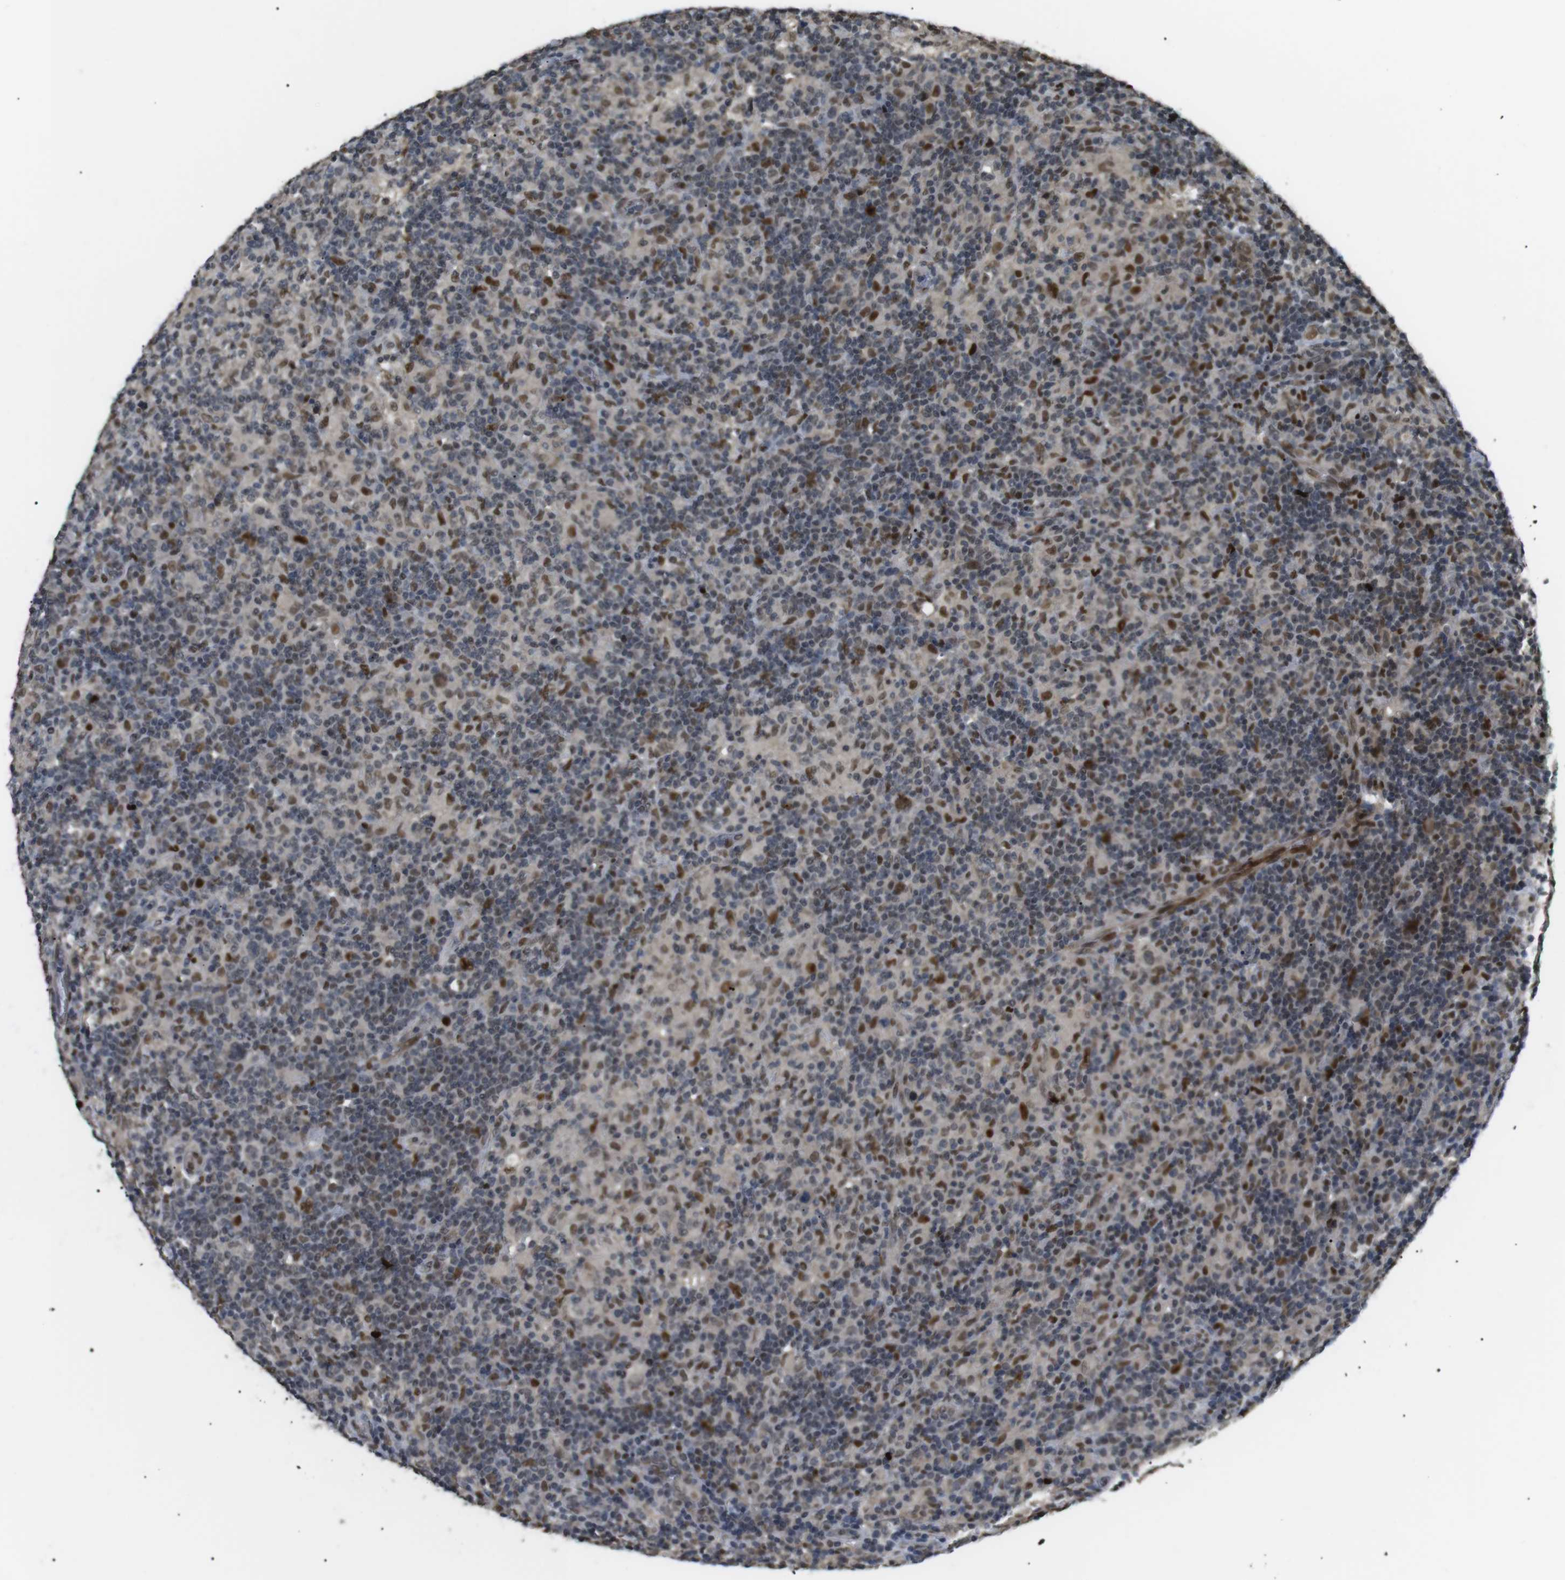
{"staining": {"intensity": "moderate", "quantity": ">75%", "location": "nuclear"}, "tissue": "lymphoma", "cell_type": "Tumor cells", "image_type": "cancer", "snomed": [{"axis": "morphology", "description": "Hodgkin's disease, NOS"}, {"axis": "topography", "description": "Lymph node"}], "caption": "Hodgkin's disease stained with a protein marker reveals moderate staining in tumor cells.", "gene": "ORAI3", "patient": {"sex": "male", "age": 70}}